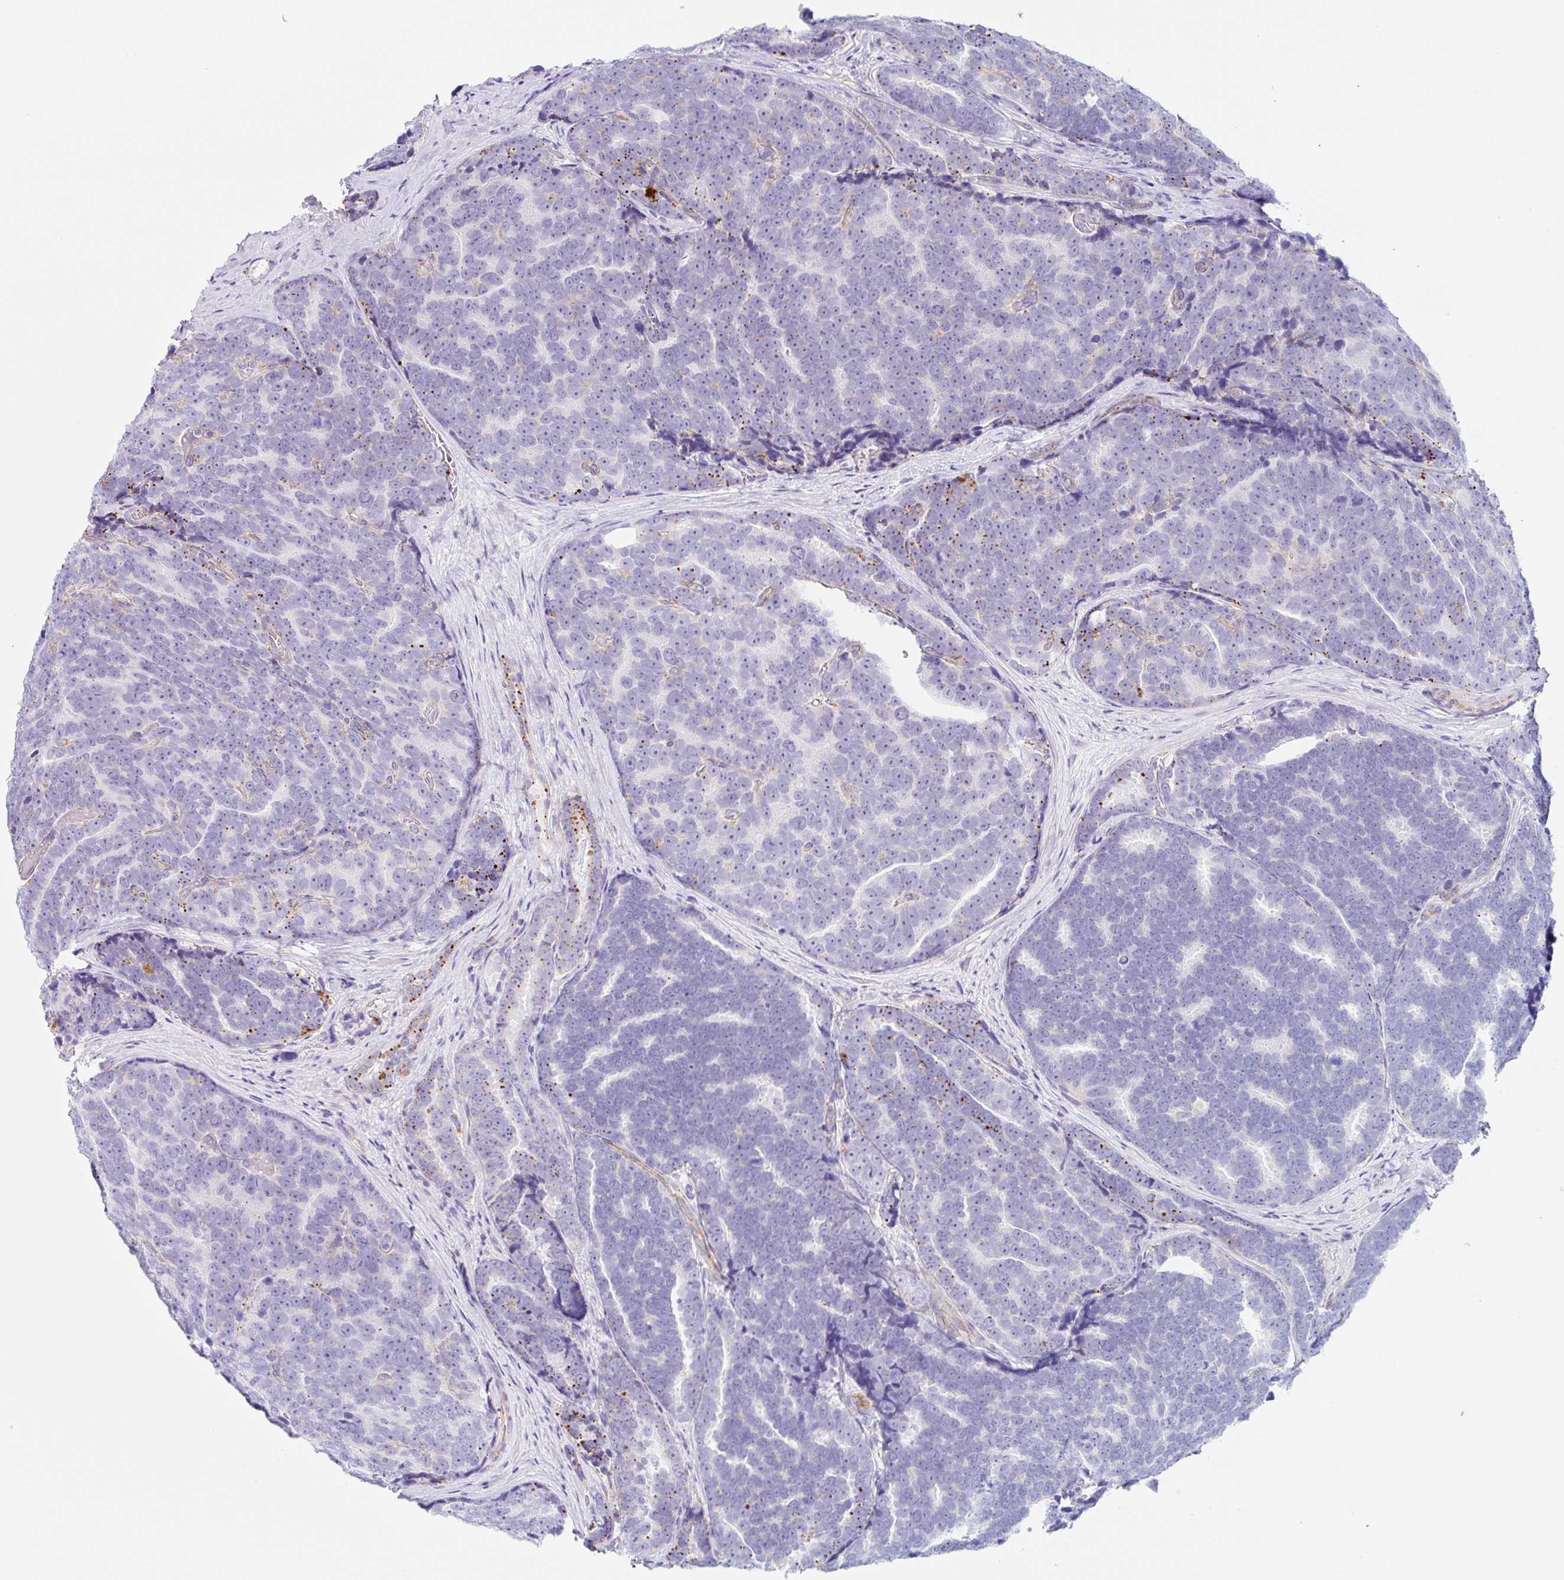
{"staining": {"intensity": "strong", "quantity": "<25%", "location": "cytoplasmic/membranous"}, "tissue": "prostate cancer", "cell_type": "Tumor cells", "image_type": "cancer", "snomed": [{"axis": "morphology", "description": "Adenocarcinoma, Low grade"}, {"axis": "topography", "description": "Prostate"}], "caption": "A brown stain labels strong cytoplasmic/membranous positivity of a protein in prostate low-grade adenocarcinoma tumor cells.", "gene": "DKK4", "patient": {"sex": "male", "age": 62}}